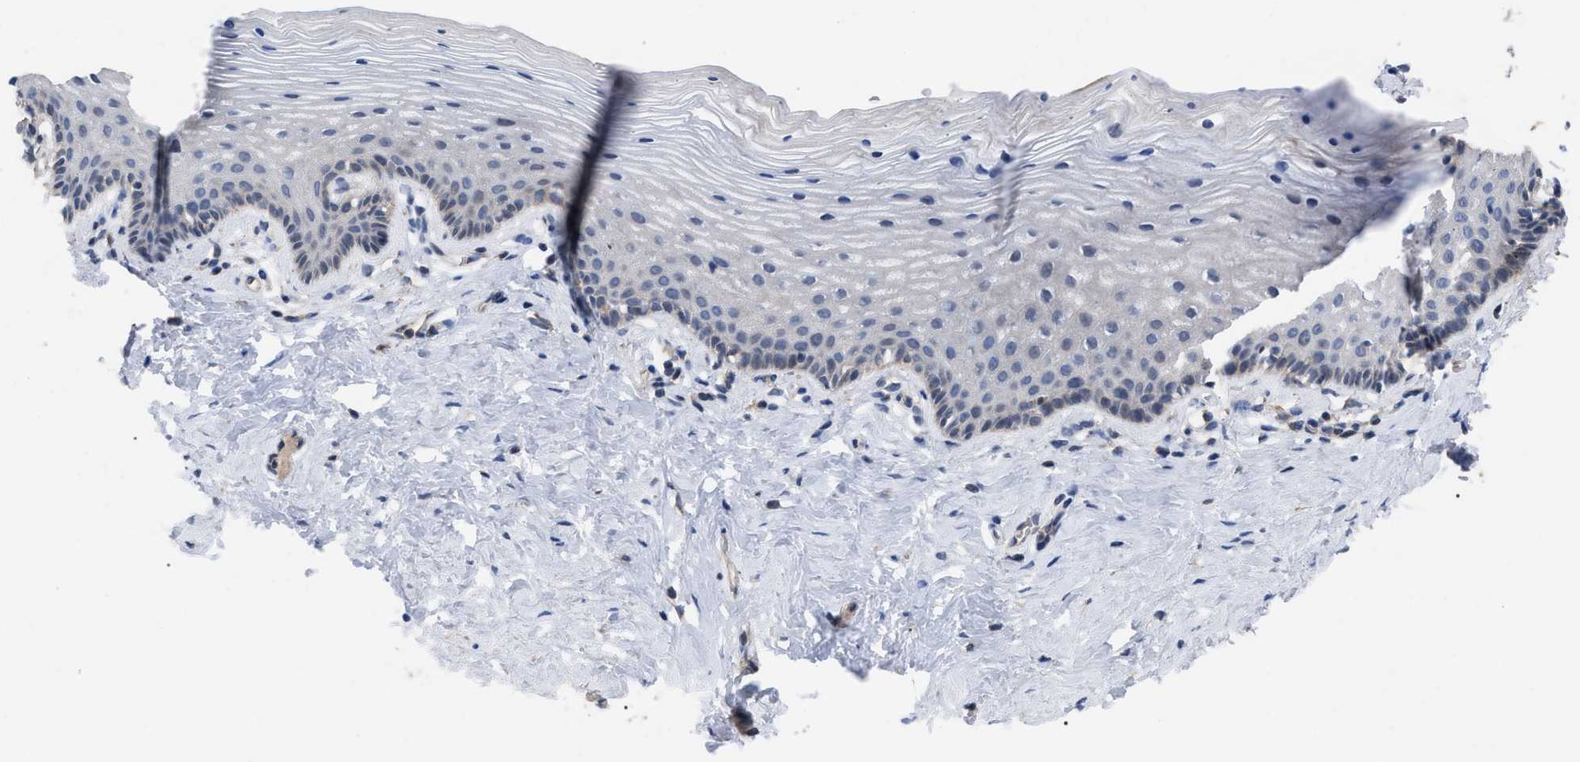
{"staining": {"intensity": "negative", "quantity": "none", "location": "none"}, "tissue": "vagina", "cell_type": "Squamous epithelial cells", "image_type": "normal", "snomed": [{"axis": "morphology", "description": "Normal tissue, NOS"}, {"axis": "topography", "description": "Vagina"}], "caption": "Immunohistochemistry (IHC) micrograph of unremarkable human vagina stained for a protein (brown), which shows no staining in squamous epithelial cells.", "gene": "FAM171A2", "patient": {"sex": "female", "age": 32}}